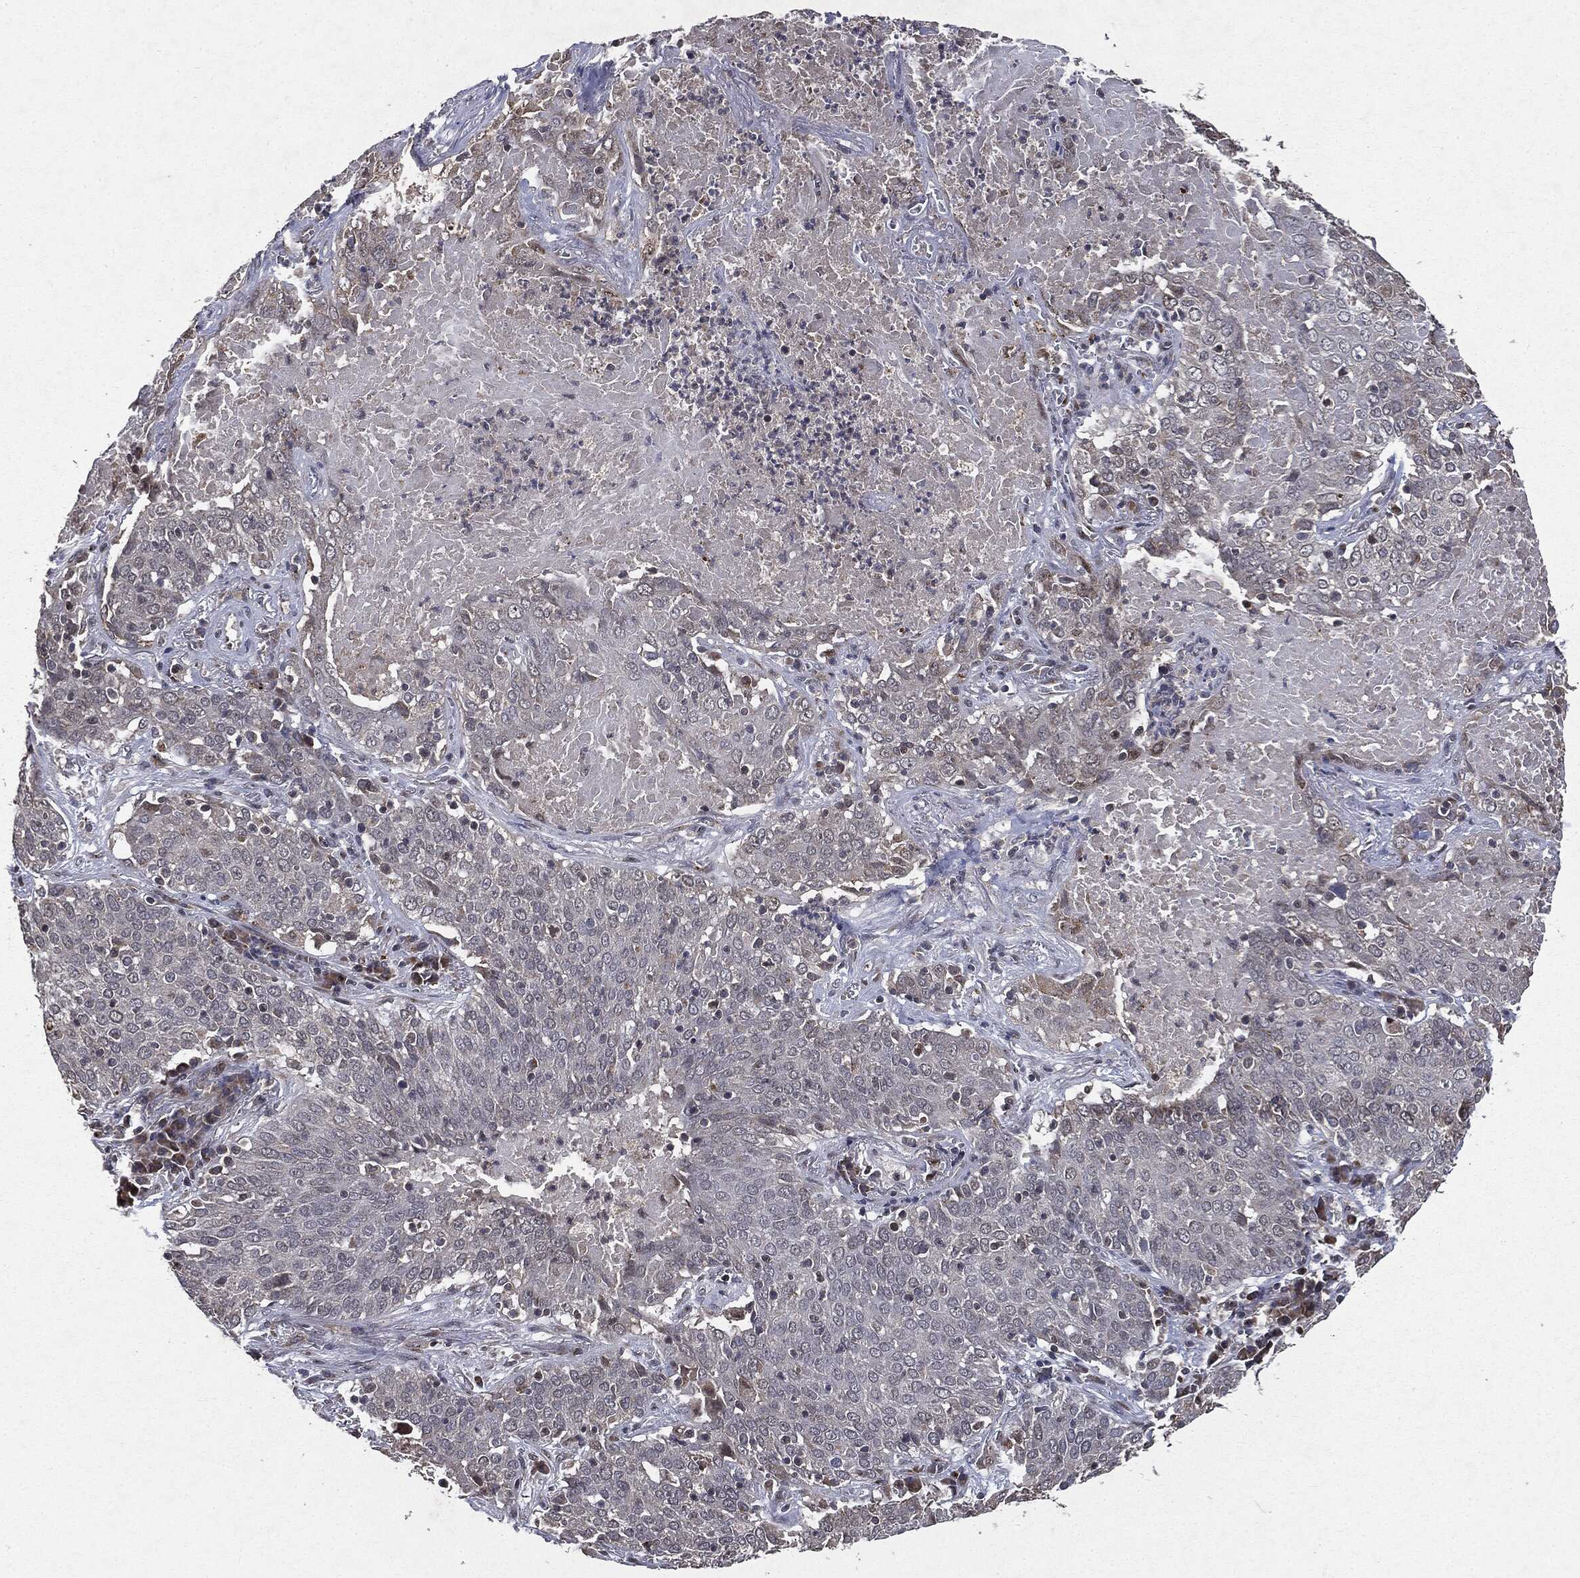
{"staining": {"intensity": "negative", "quantity": "none", "location": "none"}, "tissue": "lung cancer", "cell_type": "Tumor cells", "image_type": "cancer", "snomed": [{"axis": "morphology", "description": "Squamous cell carcinoma, NOS"}, {"axis": "topography", "description": "Lung"}], "caption": "IHC of human lung cancer exhibits no staining in tumor cells. (DAB (3,3'-diaminobenzidine) IHC with hematoxylin counter stain).", "gene": "PLPPR2", "patient": {"sex": "male", "age": 82}}